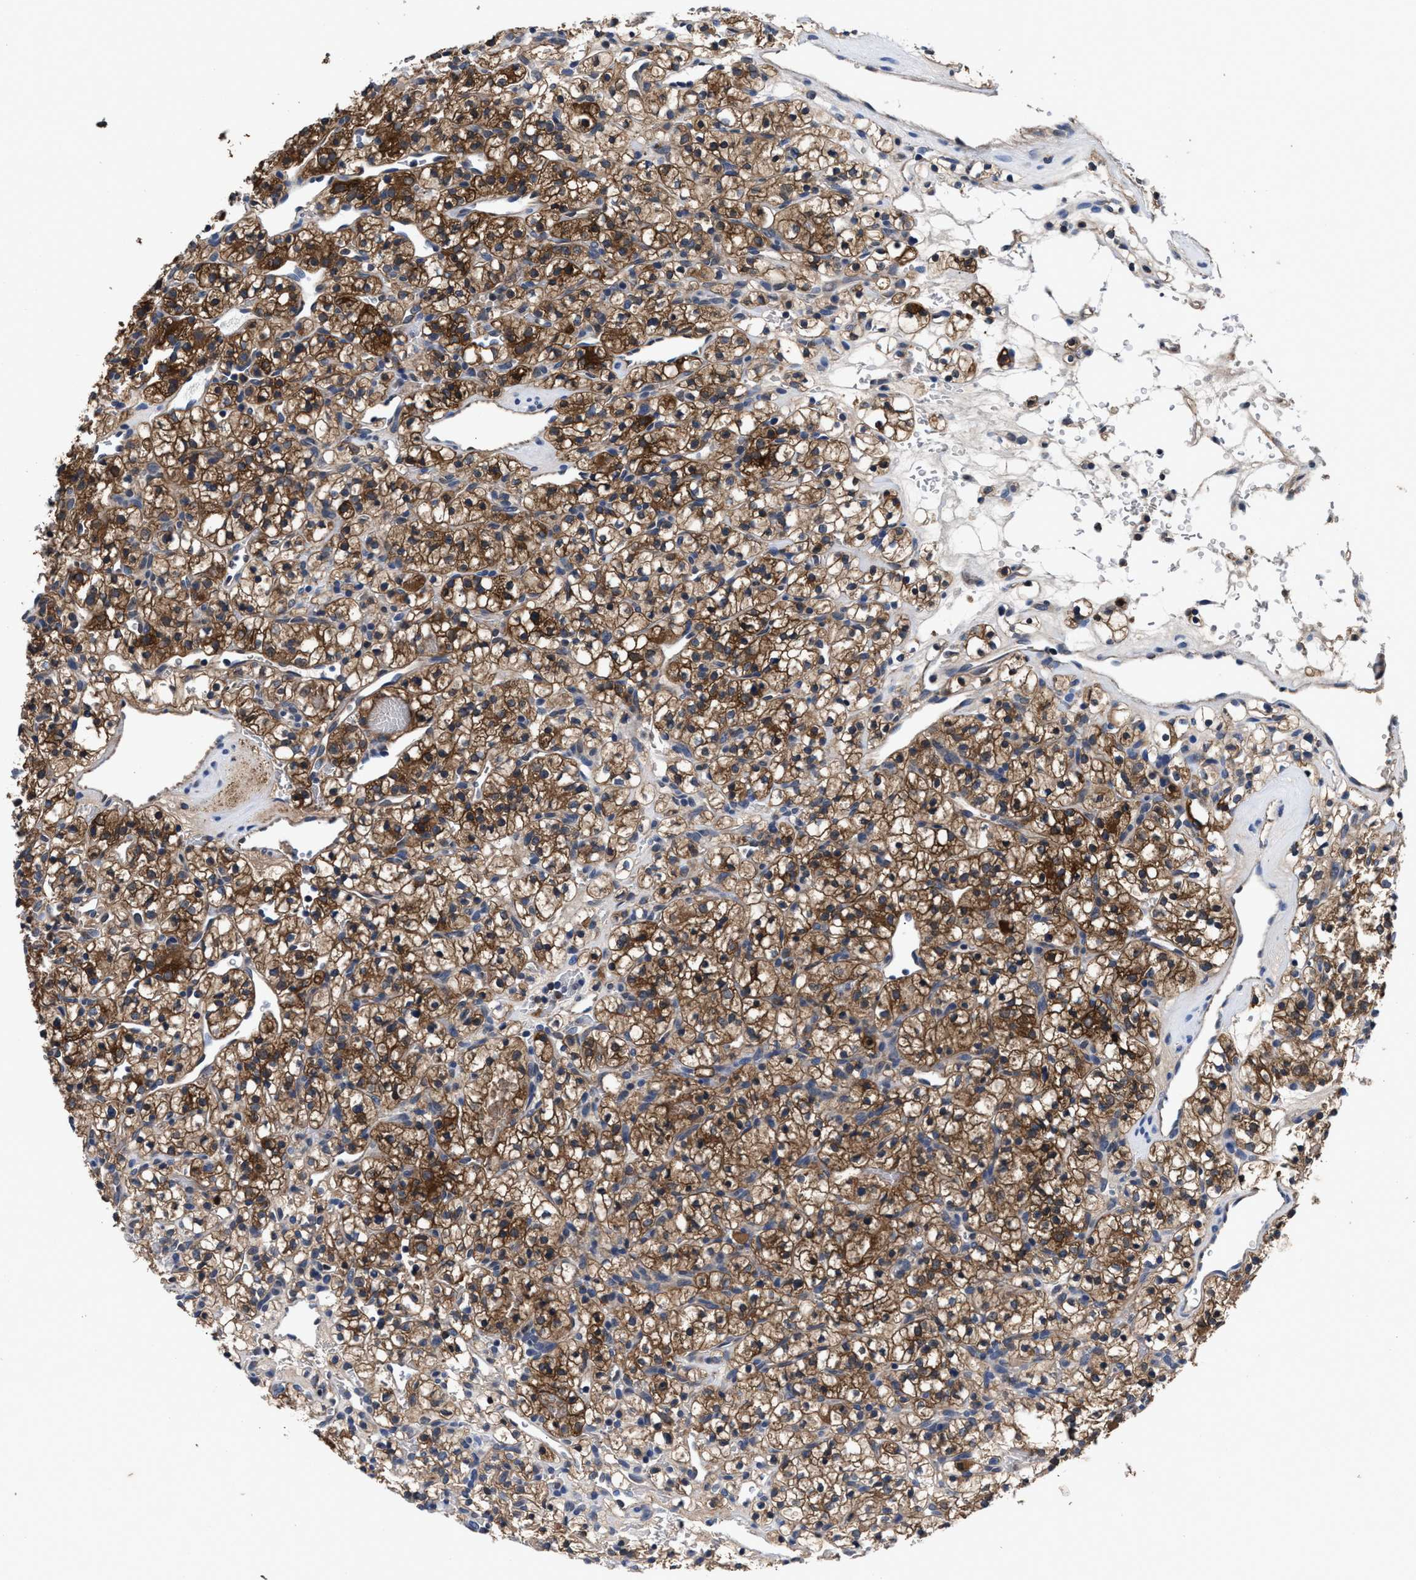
{"staining": {"intensity": "moderate", "quantity": ">75%", "location": "cytoplasmic/membranous"}, "tissue": "renal cancer", "cell_type": "Tumor cells", "image_type": "cancer", "snomed": [{"axis": "morphology", "description": "Adenocarcinoma, NOS"}, {"axis": "topography", "description": "Kidney"}], "caption": "Immunohistochemical staining of human adenocarcinoma (renal) shows moderate cytoplasmic/membranous protein positivity in approximately >75% of tumor cells.", "gene": "ACLY", "patient": {"sex": "female", "age": 57}}